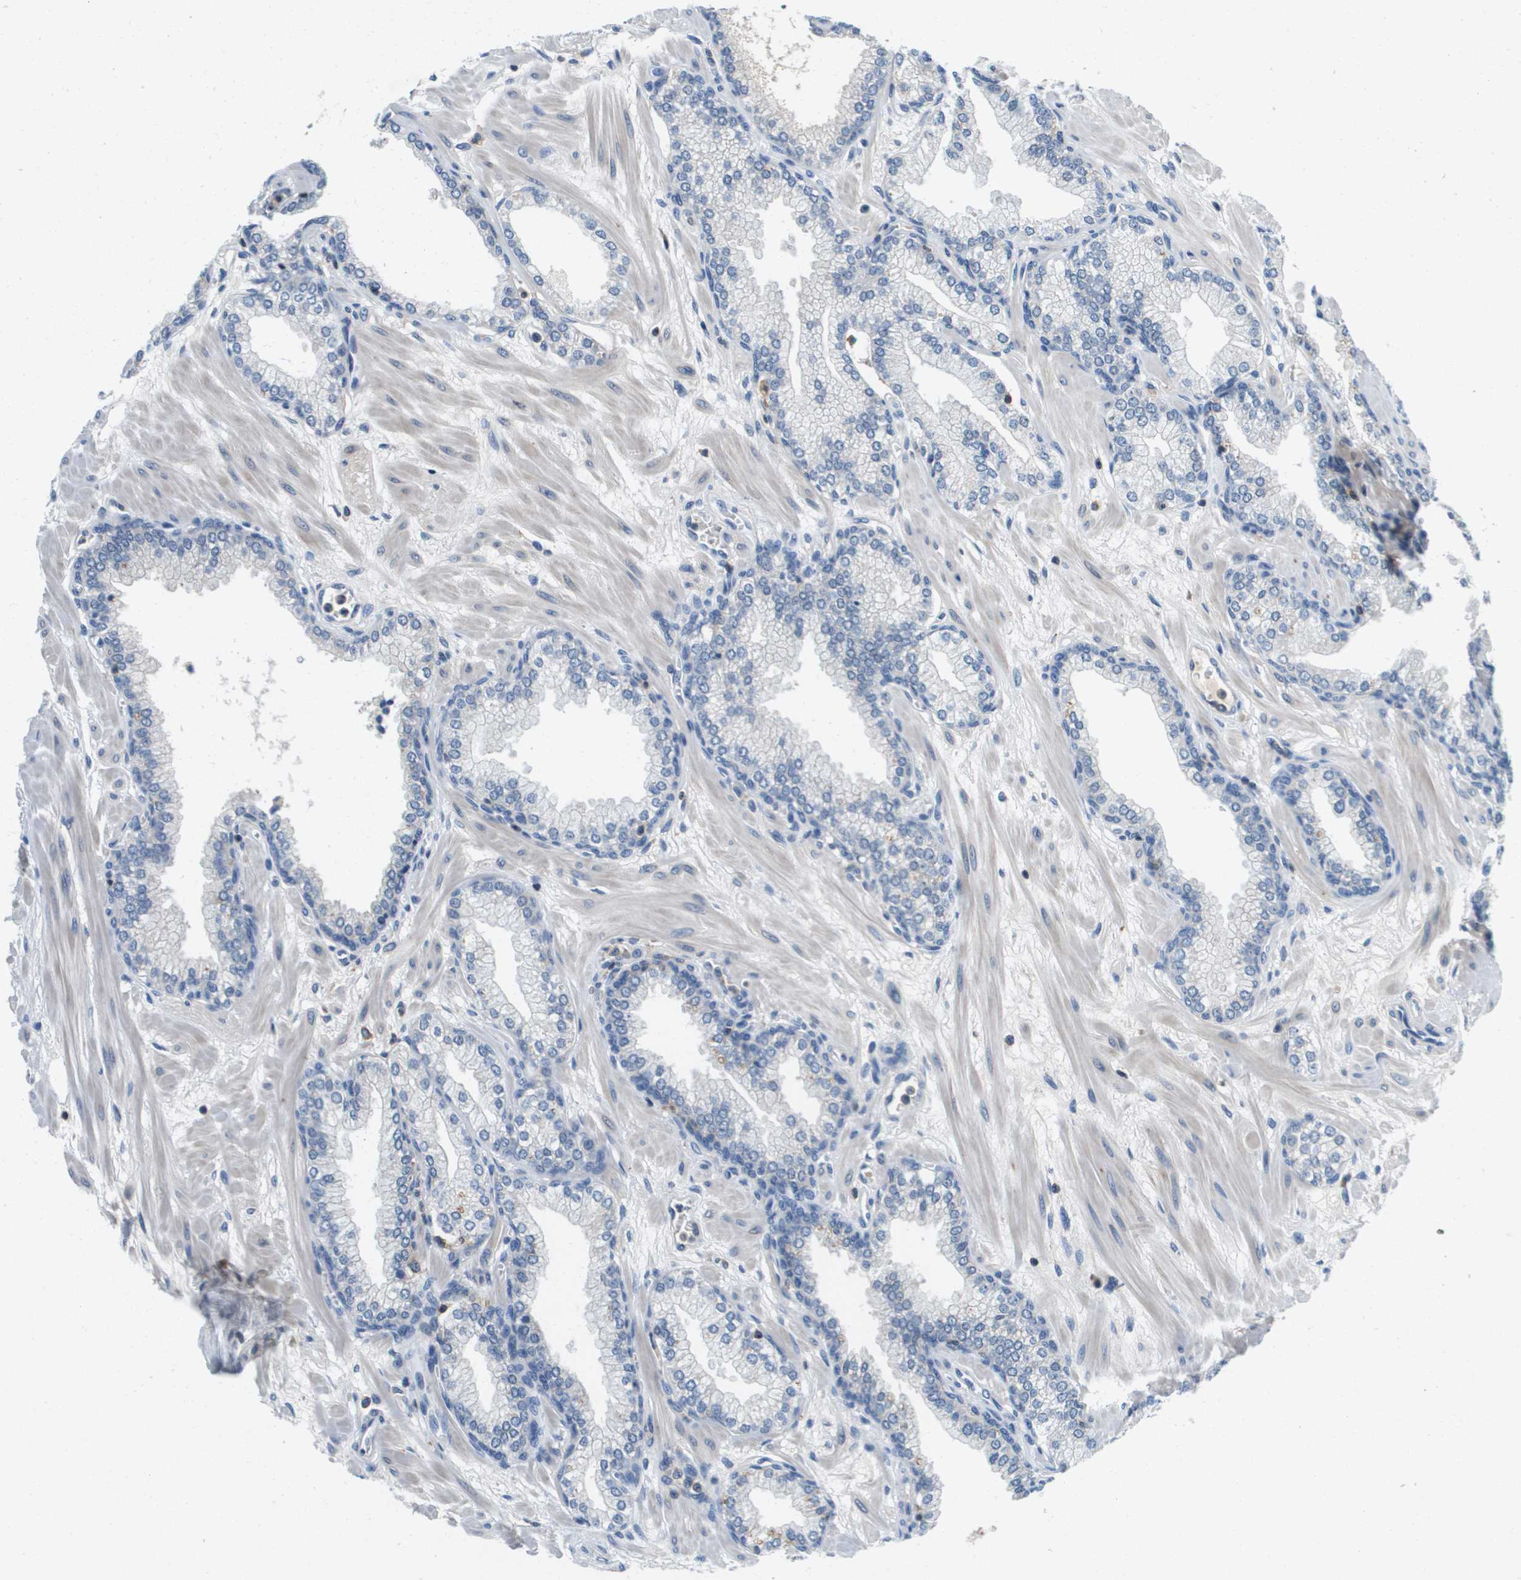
{"staining": {"intensity": "negative", "quantity": "none", "location": "none"}, "tissue": "prostate", "cell_type": "Glandular cells", "image_type": "normal", "snomed": [{"axis": "morphology", "description": "Normal tissue, NOS"}, {"axis": "morphology", "description": "Urothelial carcinoma, Low grade"}, {"axis": "topography", "description": "Urinary bladder"}, {"axis": "topography", "description": "Prostate"}], "caption": "The image demonstrates no significant expression in glandular cells of prostate. The staining was performed using DAB (3,3'-diaminobenzidine) to visualize the protein expression in brown, while the nuclei were stained in blue with hematoxylin (Magnification: 20x).", "gene": "KCNQ5", "patient": {"sex": "male", "age": 60}}